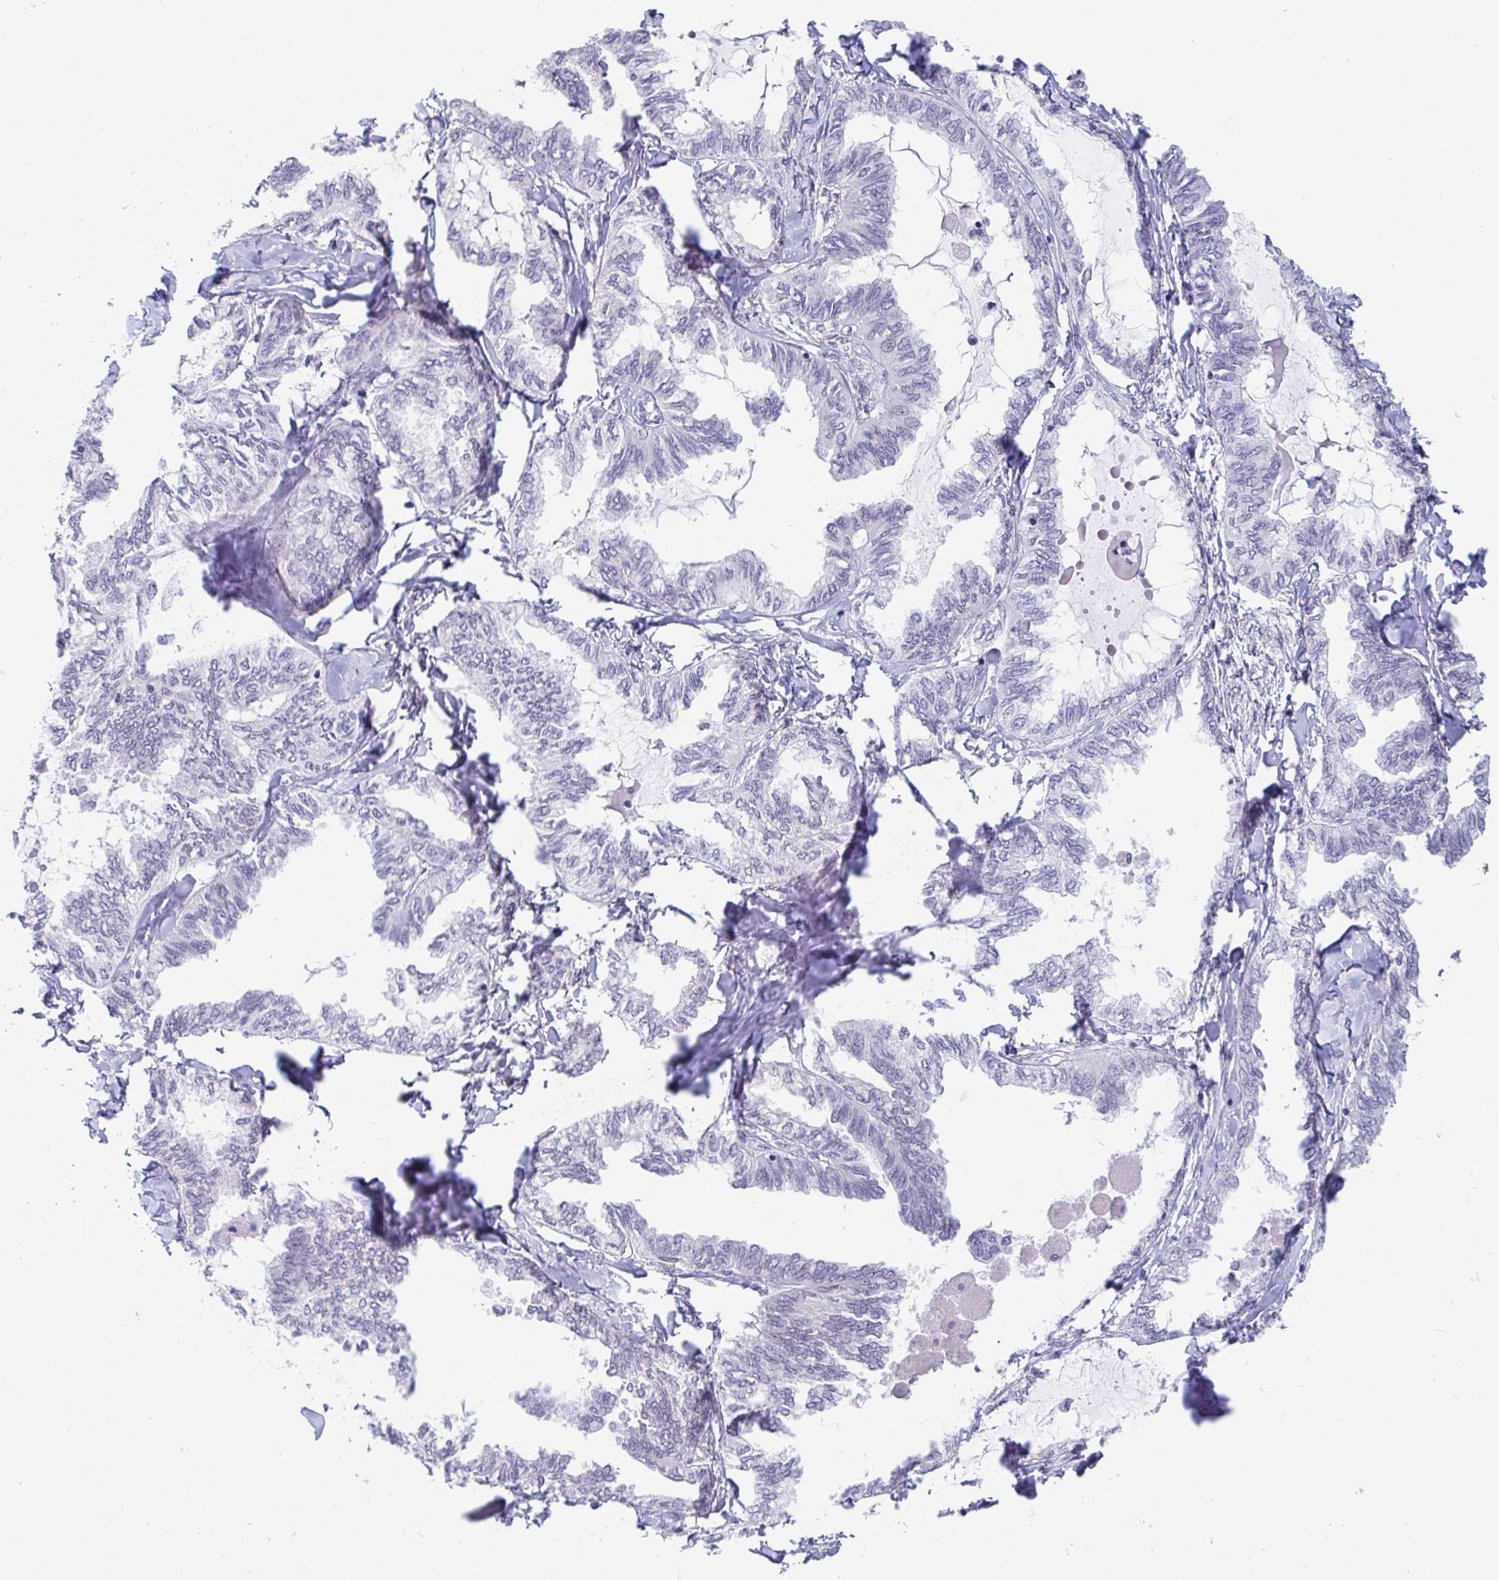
{"staining": {"intensity": "negative", "quantity": "none", "location": "none"}, "tissue": "ovarian cancer", "cell_type": "Tumor cells", "image_type": "cancer", "snomed": [{"axis": "morphology", "description": "Carcinoma, endometroid"}, {"axis": "topography", "description": "Ovary"}], "caption": "Immunohistochemical staining of human ovarian endometroid carcinoma reveals no significant expression in tumor cells.", "gene": "WDR72", "patient": {"sex": "female", "age": 70}}